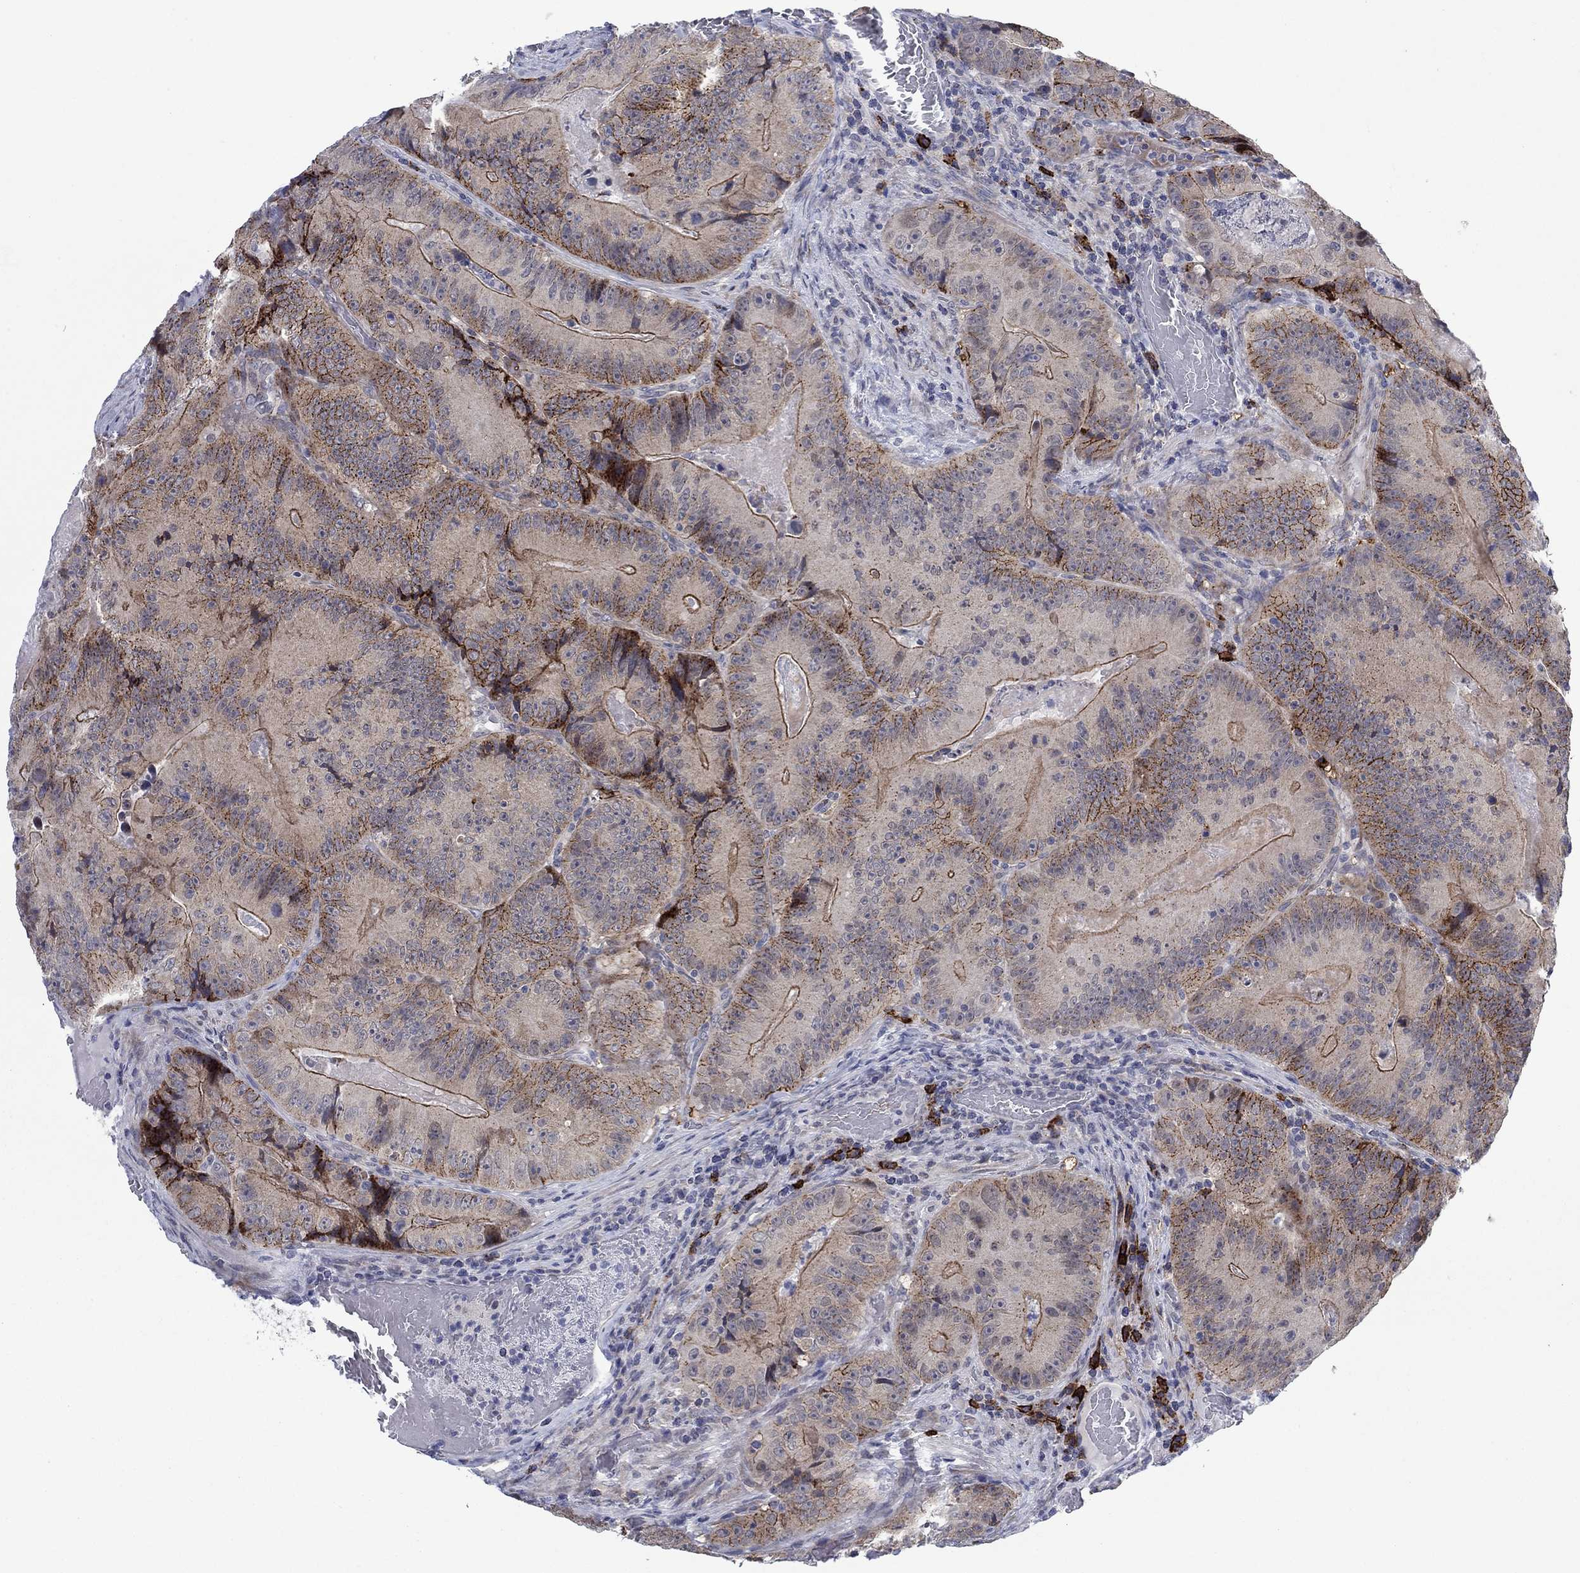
{"staining": {"intensity": "strong", "quantity": "<25%", "location": "cytoplasmic/membranous"}, "tissue": "colorectal cancer", "cell_type": "Tumor cells", "image_type": "cancer", "snomed": [{"axis": "morphology", "description": "Adenocarcinoma, NOS"}, {"axis": "topography", "description": "Colon"}], "caption": "IHC micrograph of neoplastic tissue: colorectal cancer stained using immunohistochemistry exhibits medium levels of strong protein expression localized specifically in the cytoplasmic/membranous of tumor cells, appearing as a cytoplasmic/membranous brown color.", "gene": "SDC1", "patient": {"sex": "female", "age": 86}}